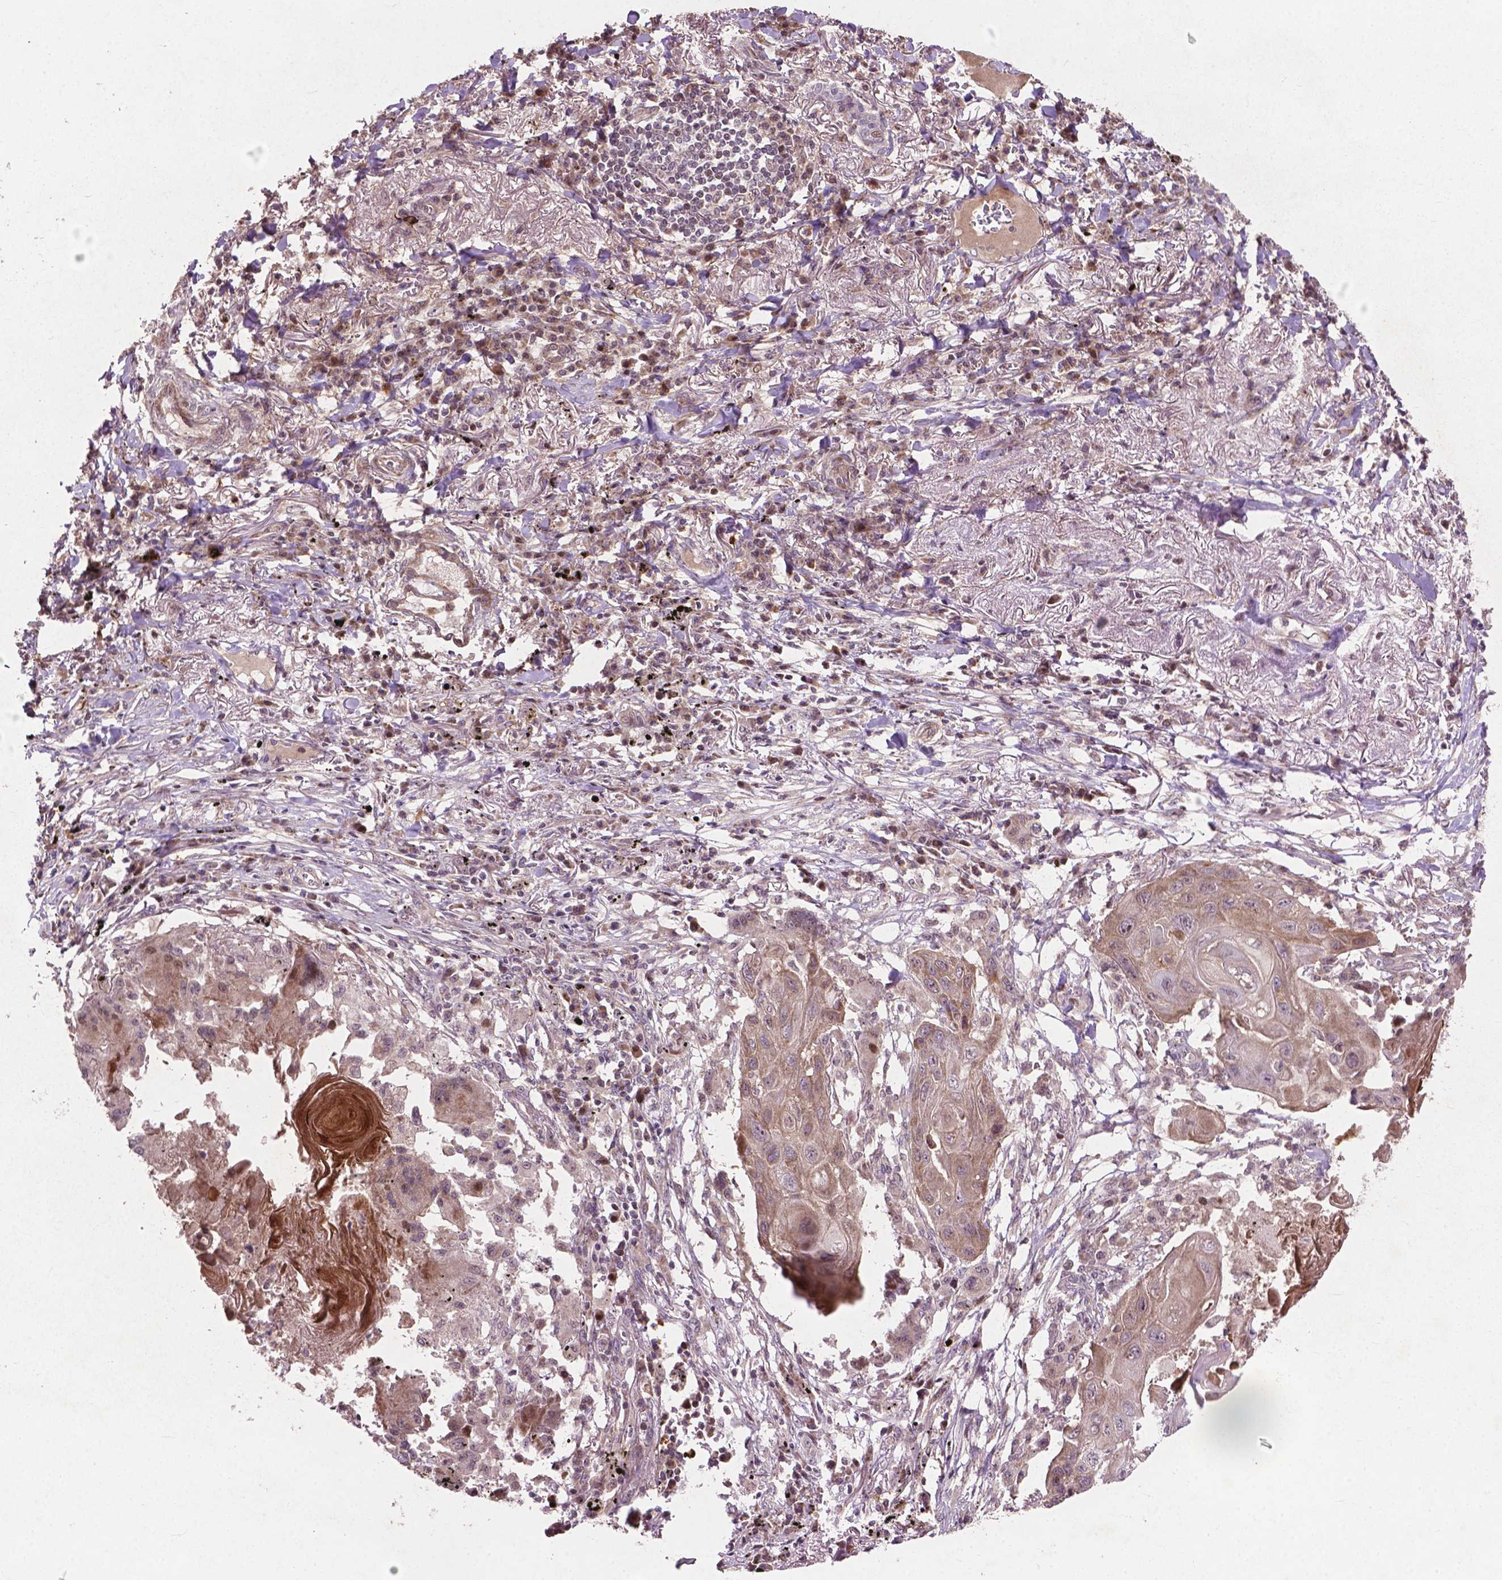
{"staining": {"intensity": "weak", "quantity": ">75%", "location": "cytoplasmic/membranous"}, "tissue": "lung cancer", "cell_type": "Tumor cells", "image_type": "cancer", "snomed": [{"axis": "morphology", "description": "Squamous cell carcinoma, NOS"}, {"axis": "topography", "description": "Lung"}], "caption": "Immunohistochemical staining of lung squamous cell carcinoma shows weak cytoplasmic/membranous protein expression in about >75% of tumor cells.", "gene": "B3GALNT2", "patient": {"sex": "male", "age": 78}}